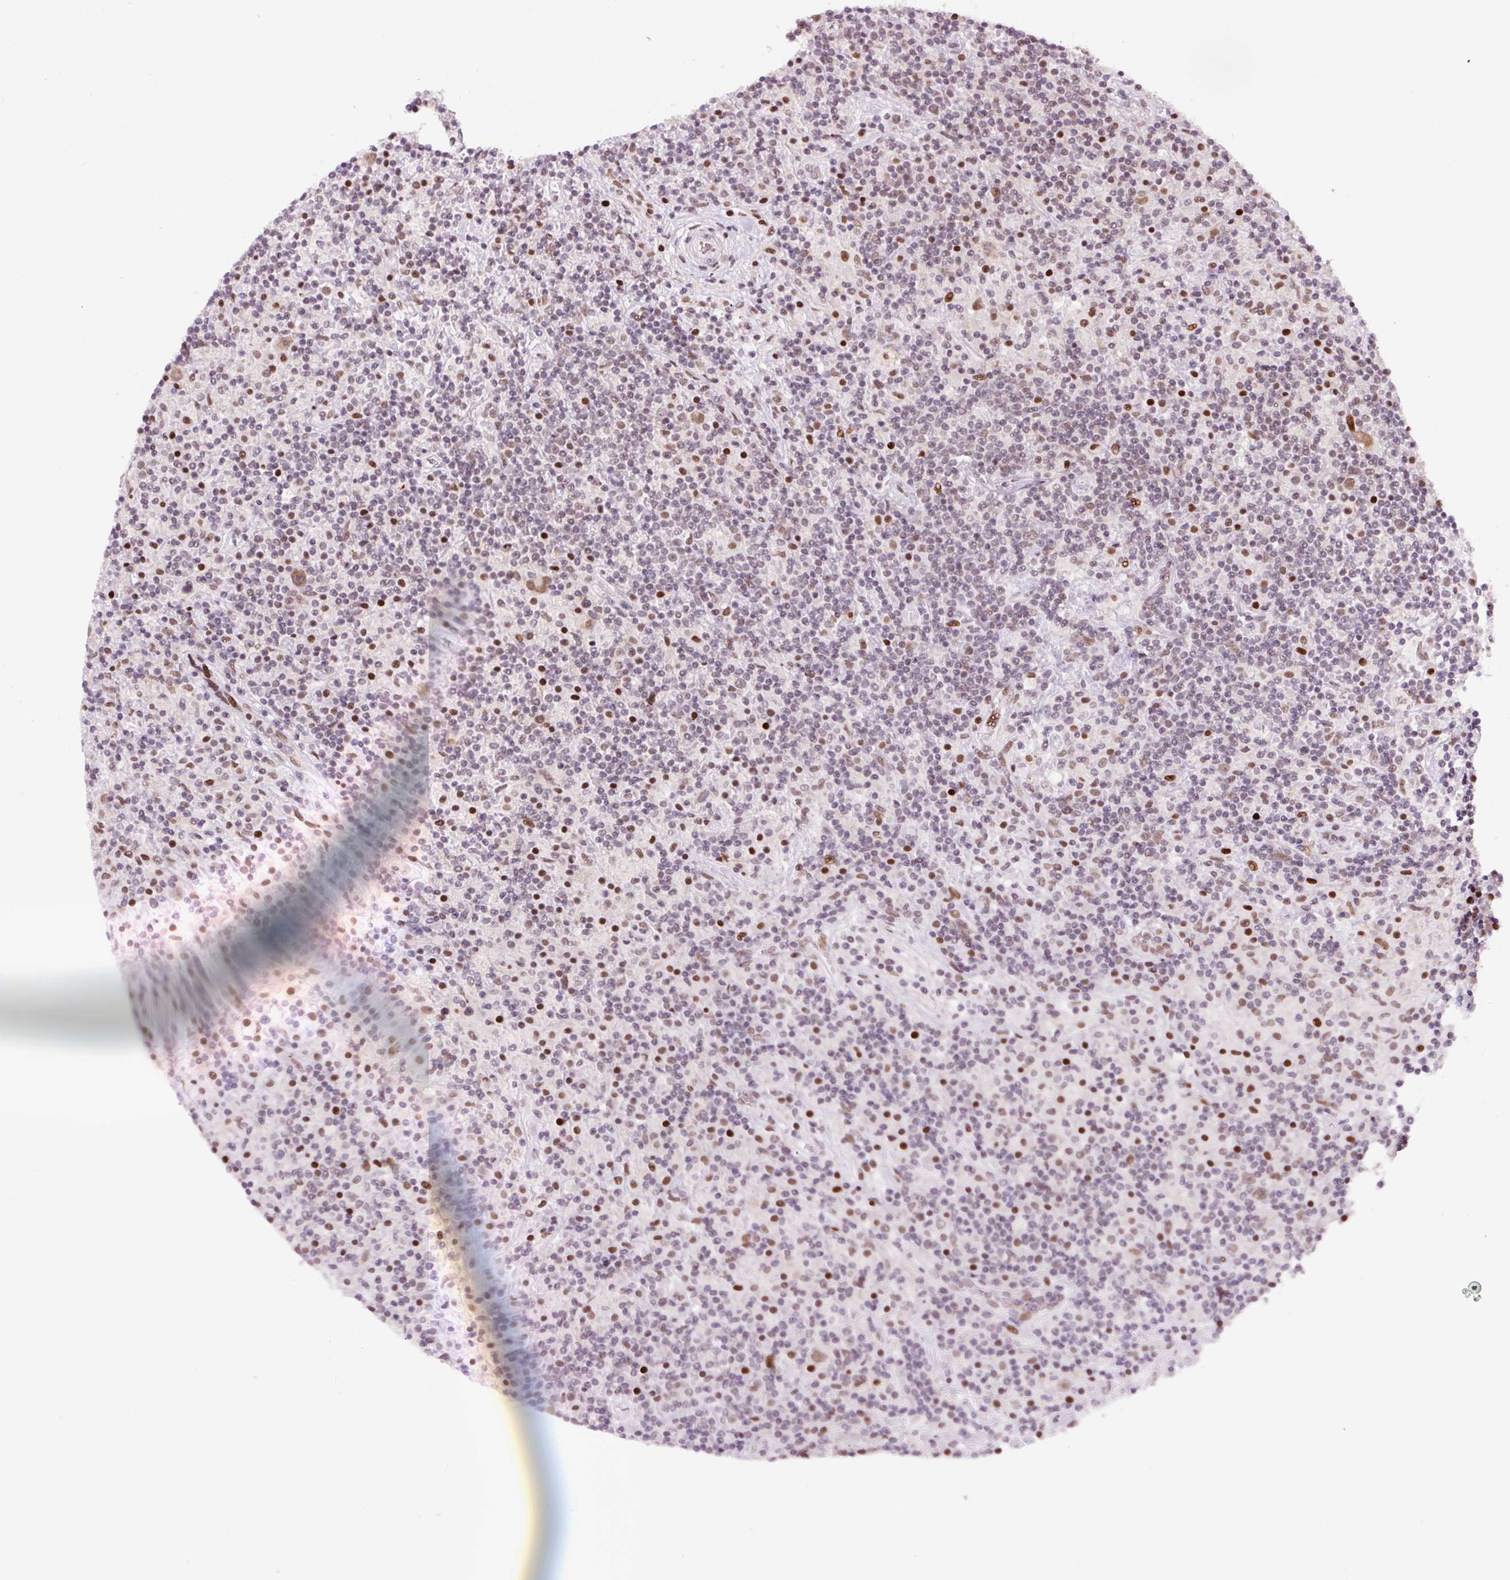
{"staining": {"intensity": "moderate", "quantity": ">75%", "location": "nuclear"}, "tissue": "lymphoma", "cell_type": "Tumor cells", "image_type": "cancer", "snomed": [{"axis": "morphology", "description": "Hodgkin's disease, NOS"}, {"axis": "topography", "description": "Lymph node"}], "caption": "Immunohistochemistry histopathology image of neoplastic tissue: human Hodgkin's disease stained using immunohistochemistry exhibits medium levels of moderate protein expression localized specifically in the nuclear of tumor cells, appearing as a nuclear brown color.", "gene": "CCNL2", "patient": {"sex": "male", "age": 70}}